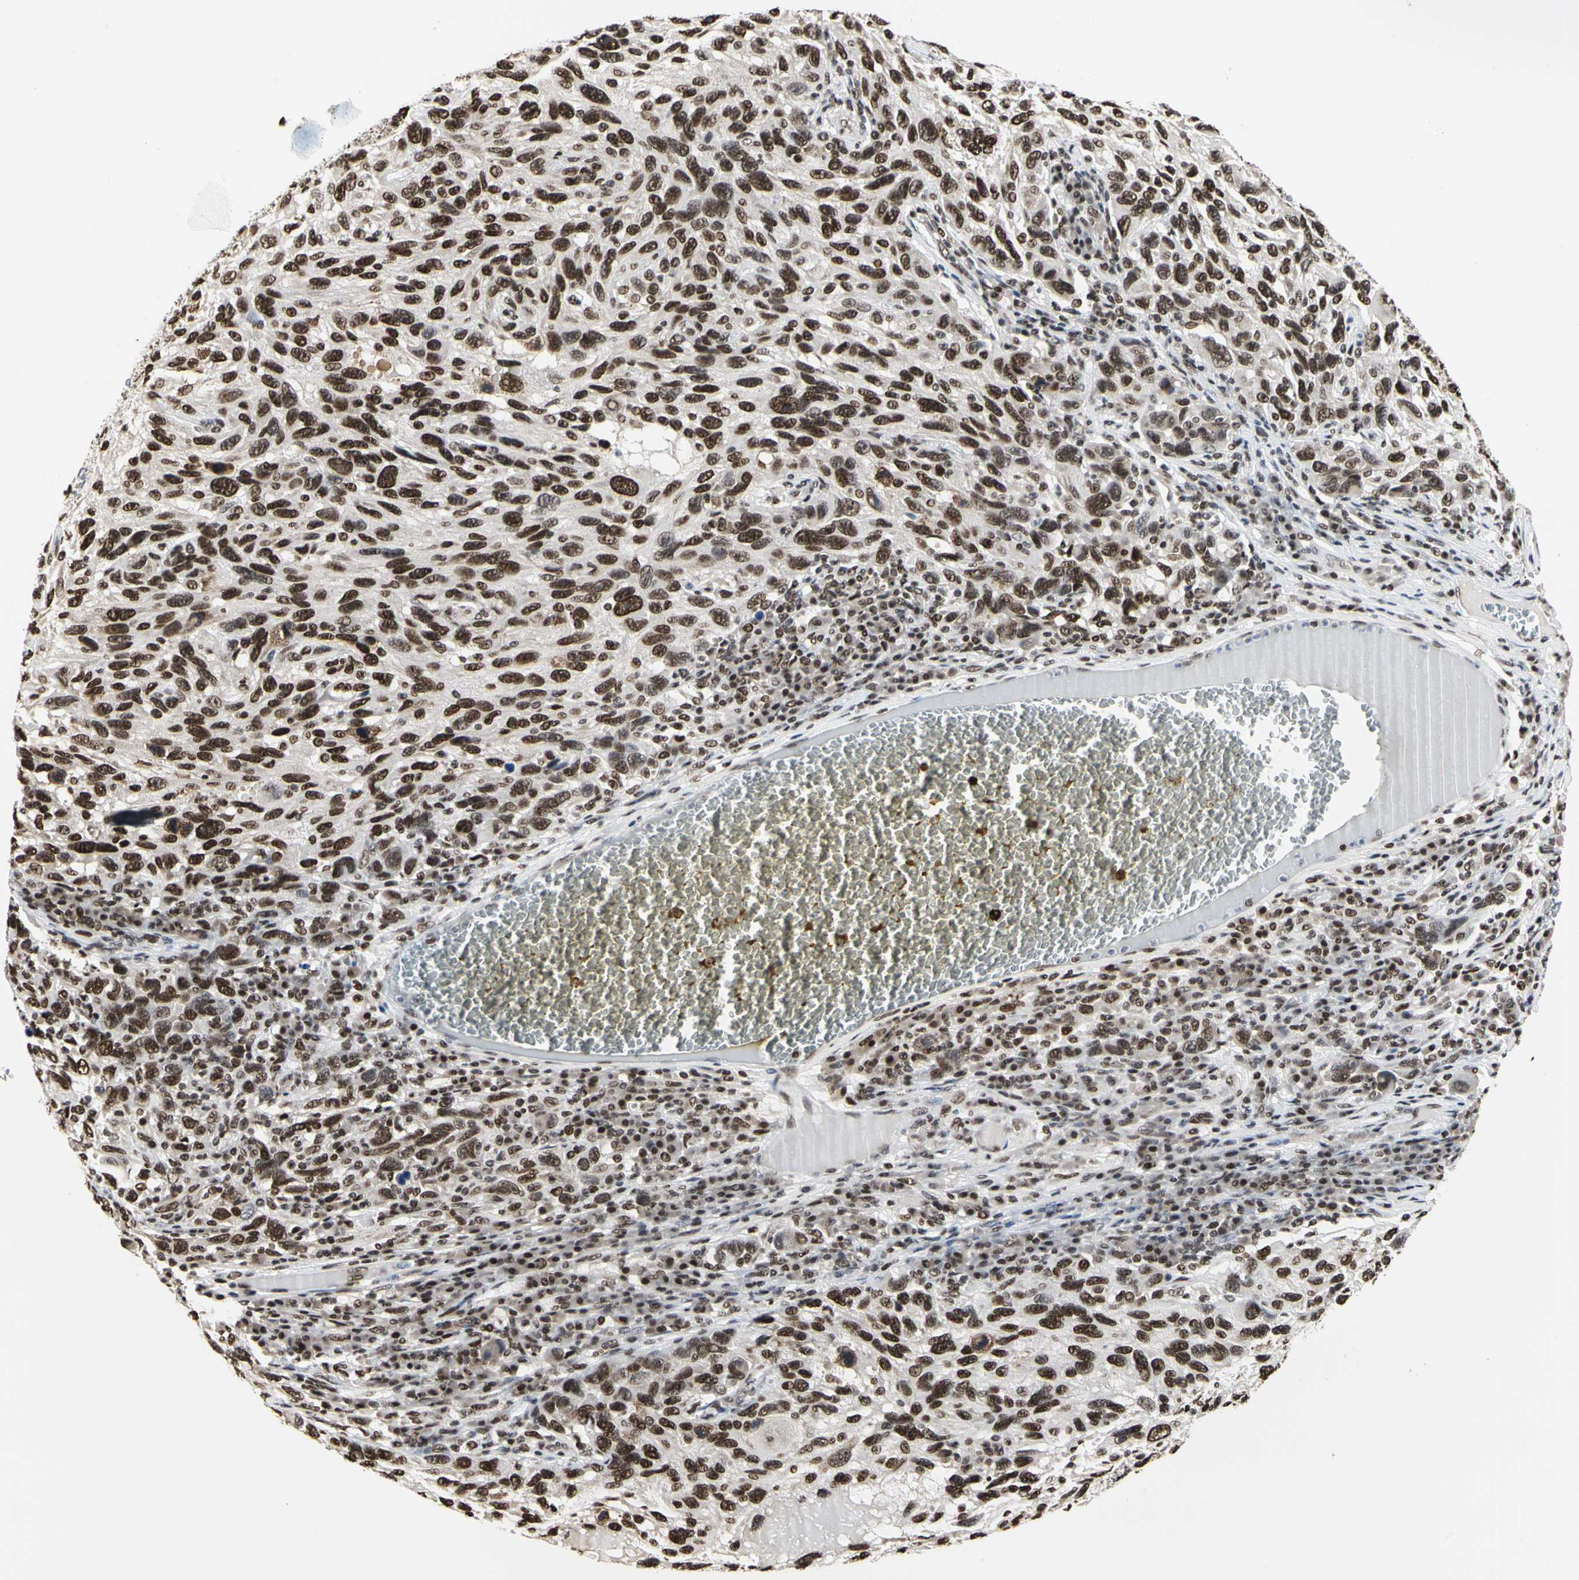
{"staining": {"intensity": "strong", "quantity": ">75%", "location": "nuclear"}, "tissue": "melanoma", "cell_type": "Tumor cells", "image_type": "cancer", "snomed": [{"axis": "morphology", "description": "Malignant melanoma, NOS"}, {"axis": "topography", "description": "Skin"}], "caption": "This image demonstrates malignant melanoma stained with immunohistochemistry (IHC) to label a protein in brown. The nuclear of tumor cells show strong positivity for the protein. Nuclei are counter-stained blue.", "gene": "PRMT3", "patient": {"sex": "male", "age": 53}}